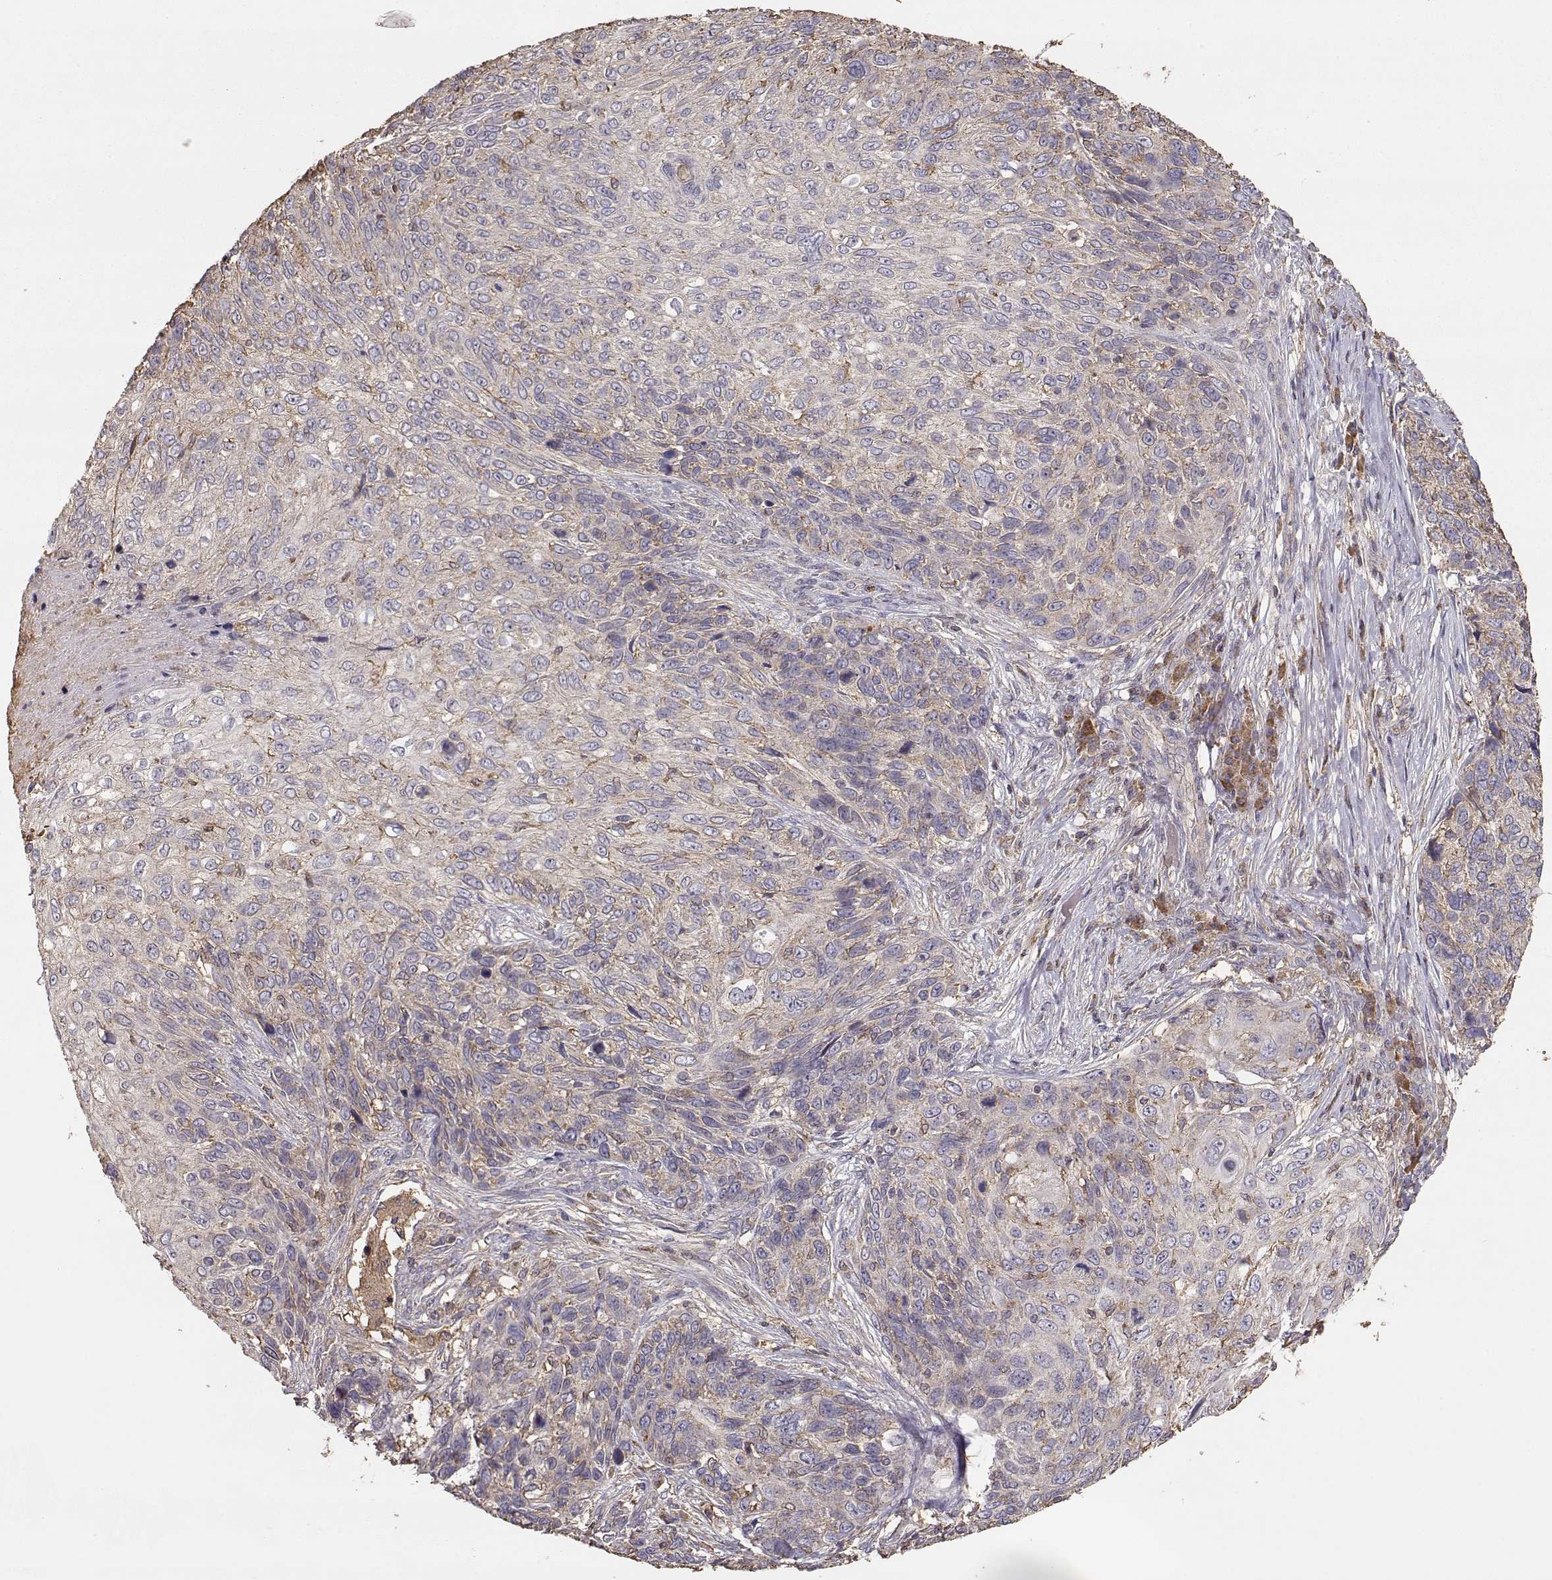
{"staining": {"intensity": "weak", "quantity": ">75%", "location": "cytoplasmic/membranous"}, "tissue": "skin cancer", "cell_type": "Tumor cells", "image_type": "cancer", "snomed": [{"axis": "morphology", "description": "Squamous cell carcinoma, NOS"}, {"axis": "topography", "description": "Skin"}], "caption": "A high-resolution photomicrograph shows immunohistochemistry staining of skin cancer, which exhibits weak cytoplasmic/membranous staining in approximately >75% of tumor cells. The protein is shown in brown color, while the nuclei are stained blue.", "gene": "TARS3", "patient": {"sex": "male", "age": 92}}